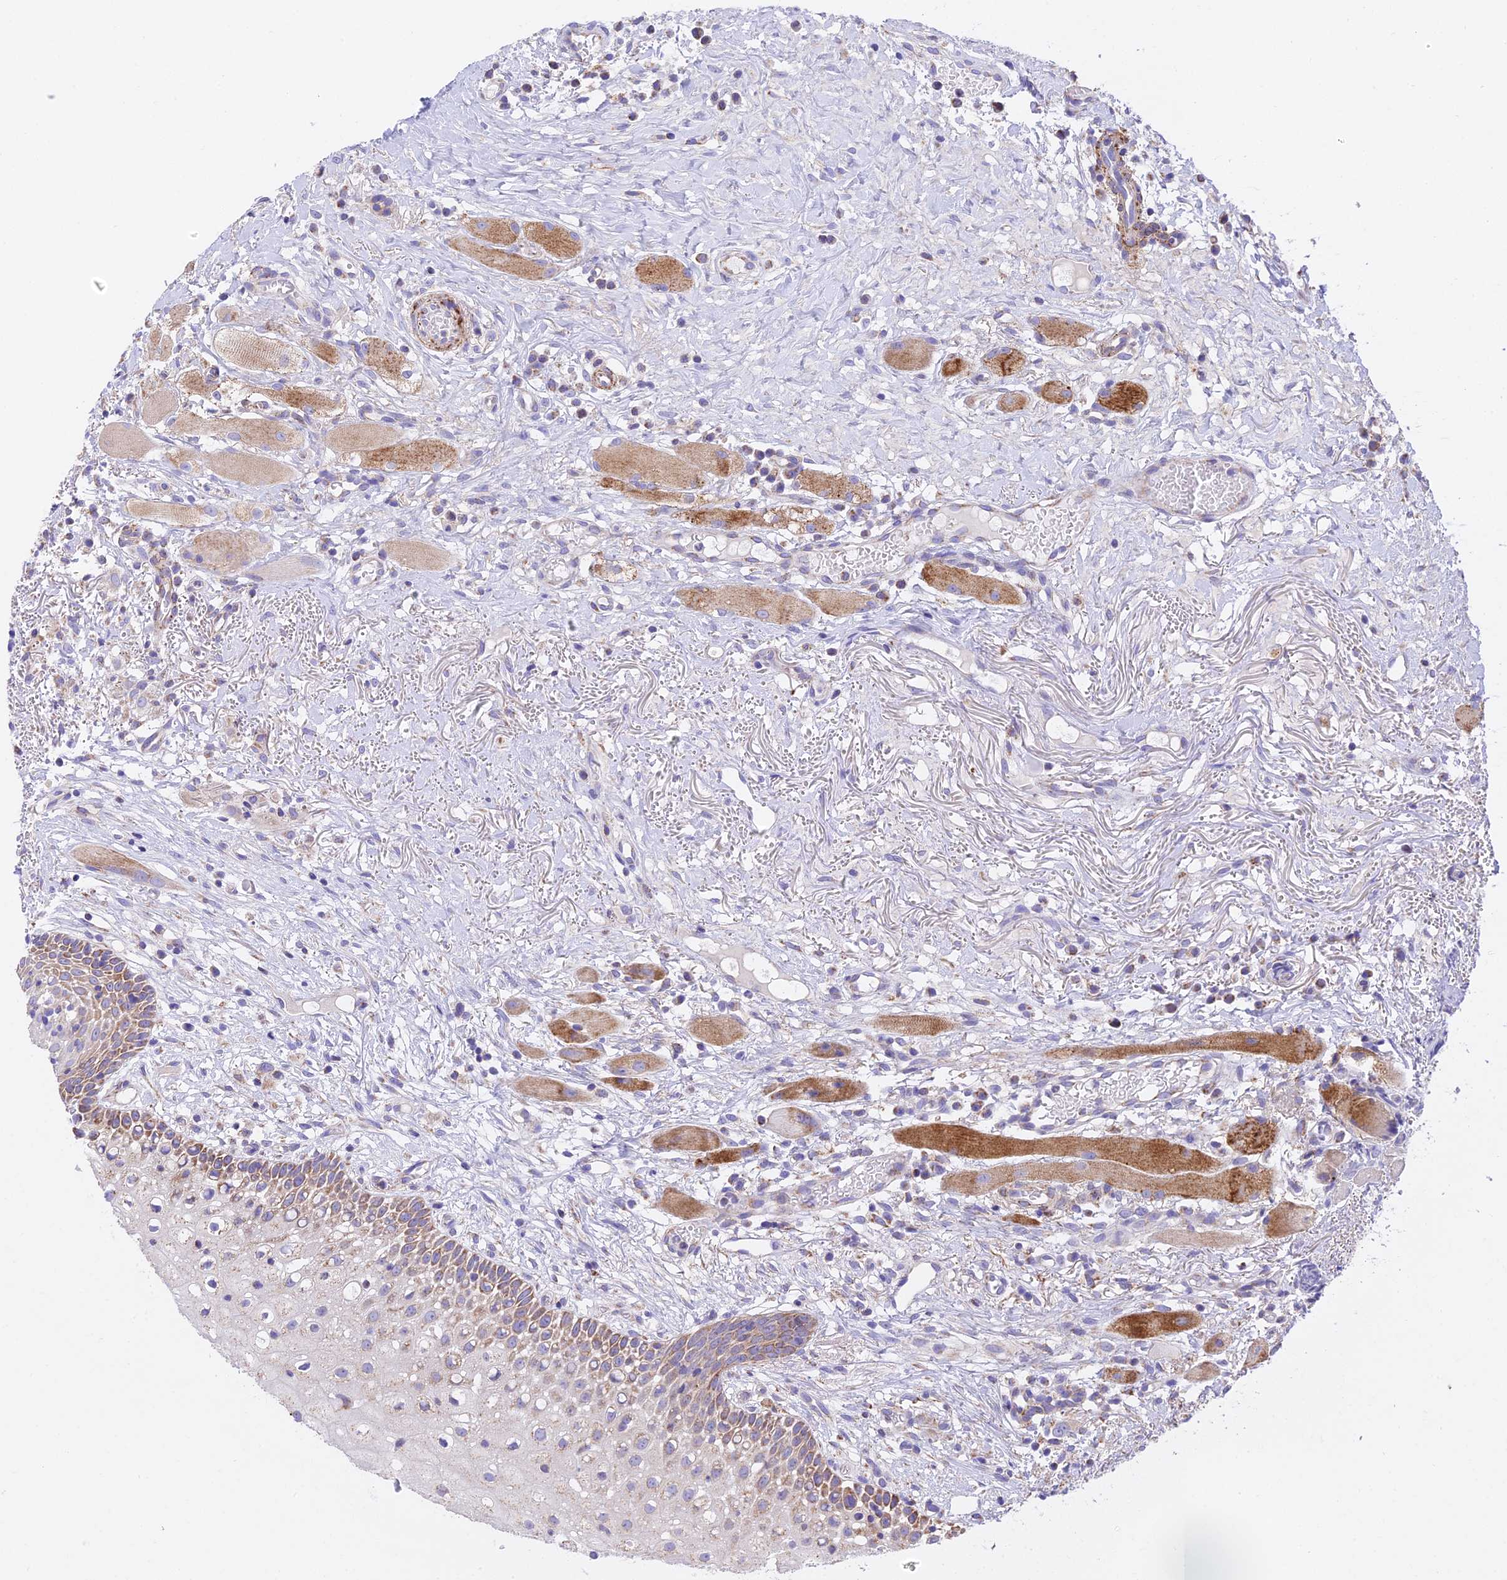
{"staining": {"intensity": "moderate", "quantity": "25%-75%", "location": "cytoplasmic/membranous"}, "tissue": "oral mucosa", "cell_type": "Squamous epithelial cells", "image_type": "normal", "snomed": [{"axis": "morphology", "description": "Normal tissue, NOS"}, {"axis": "topography", "description": "Oral tissue"}], "caption": "Immunohistochemical staining of normal human oral mucosa displays 25%-75% levels of moderate cytoplasmic/membranous protein staining in about 25%-75% of squamous epithelial cells. (brown staining indicates protein expression, while blue staining denotes nuclei).", "gene": "HSDL2", "patient": {"sex": "female", "age": 69}}